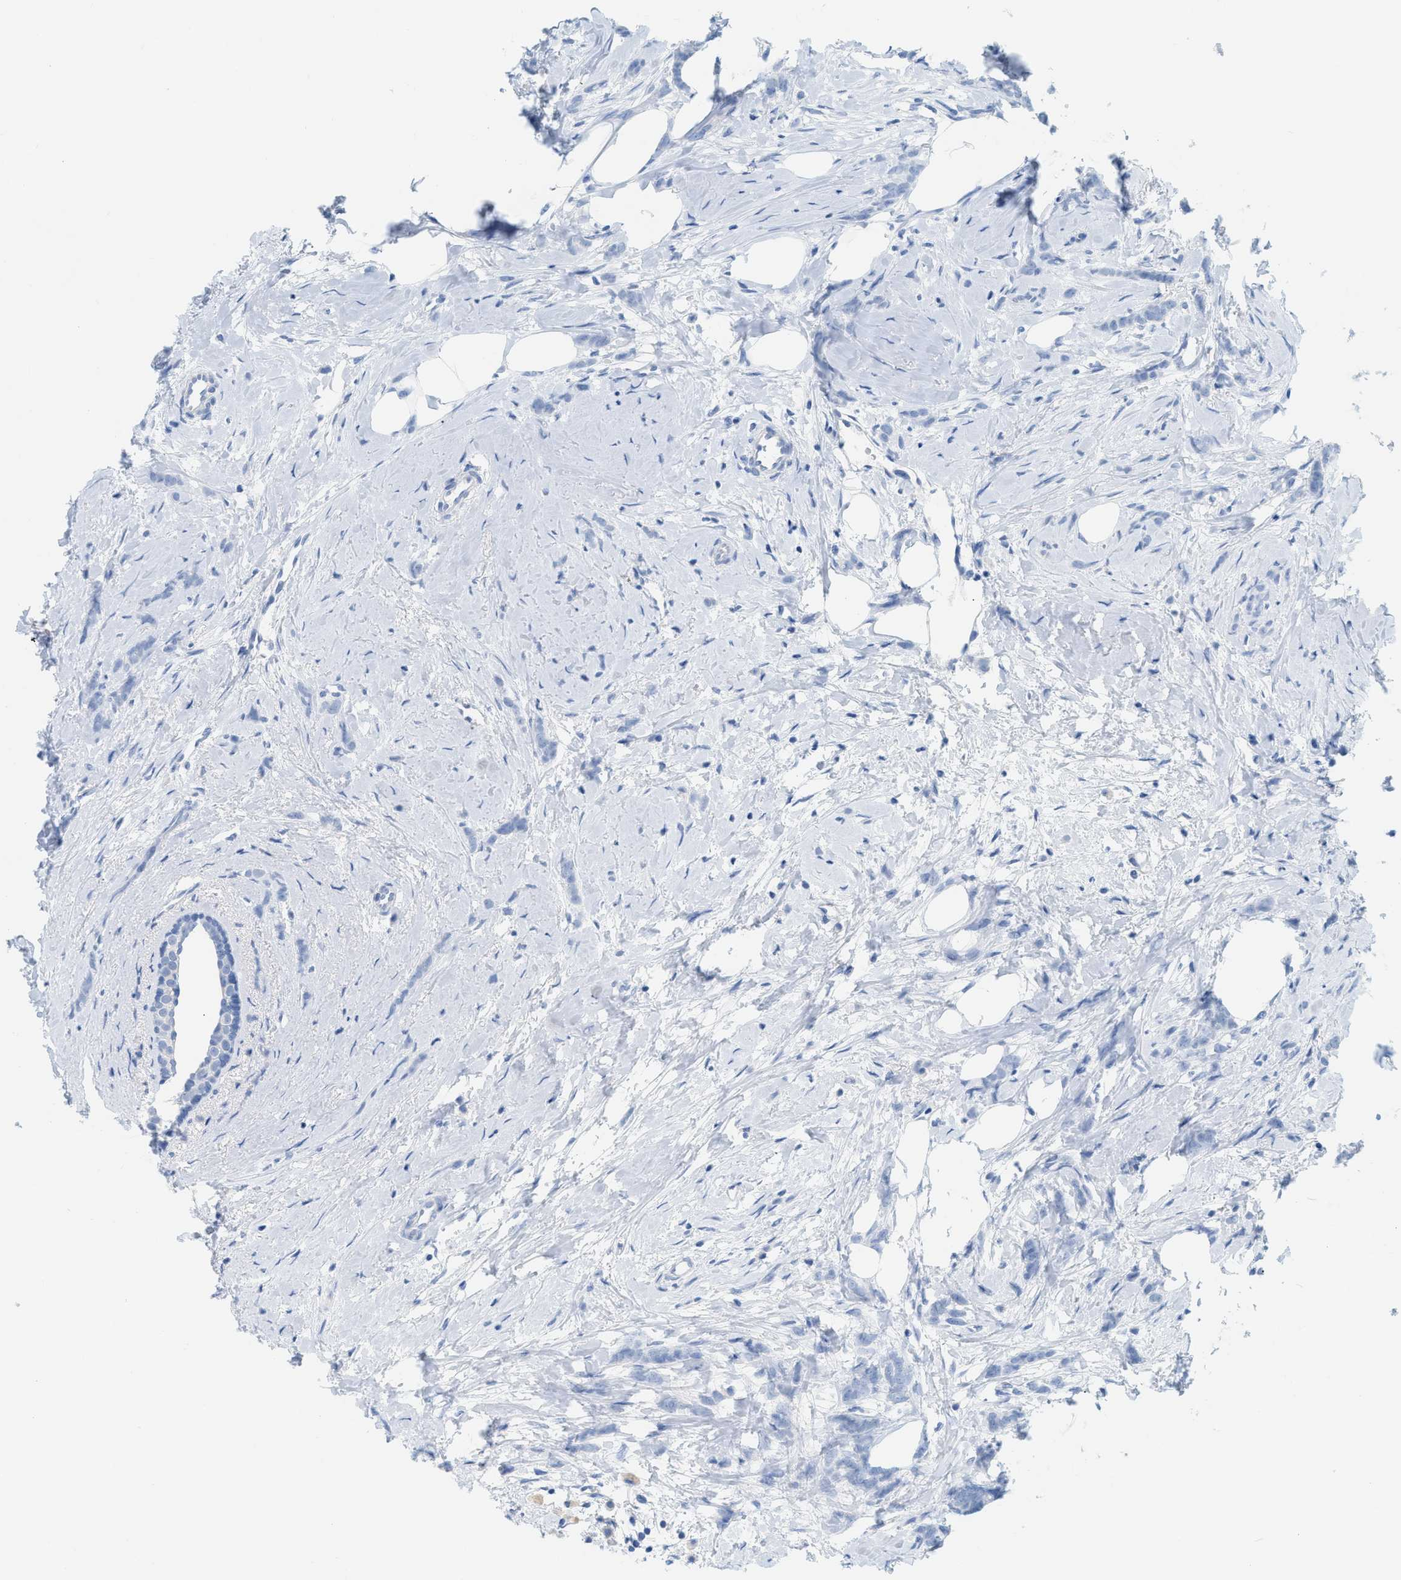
{"staining": {"intensity": "negative", "quantity": "none", "location": "none"}, "tissue": "breast cancer", "cell_type": "Tumor cells", "image_type": "cancer", "snomed": [{"axis": "morphology", "description": "Lobular carcinoma, in situ"}, {"axis": "morphology", "description": "Lobular carcinoma"}, {"axis": "topography", "description": "Breast"}], "caption": "Immunohistochemical staining of human breast lobular carcinoma shows no significant positivity in tumor cells.", "gene": "PAPPA", "patient": {"sex": "female", "age": 41}}